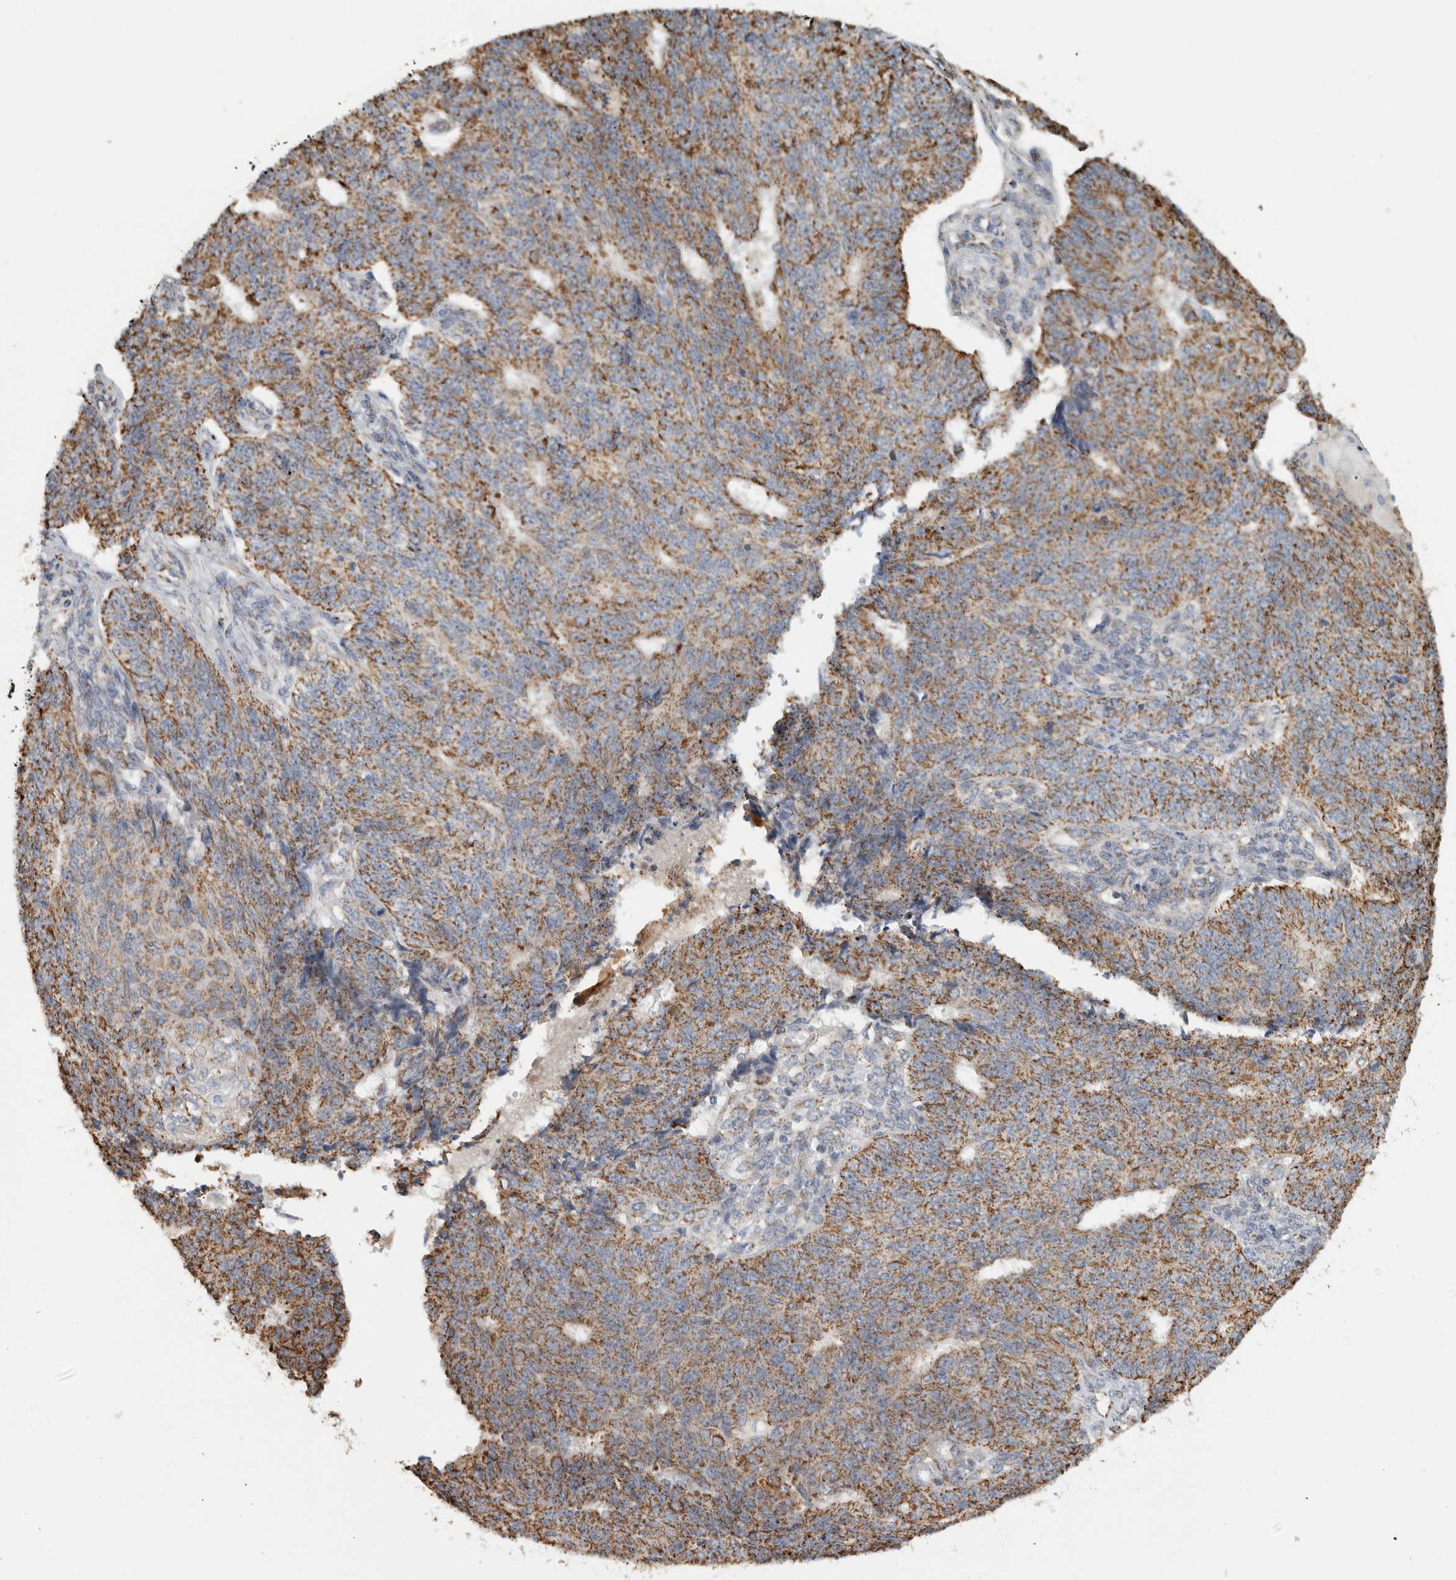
{"staining": {"intensity": "moderate", "quantity": ">75%", "location": "cytoplasmic/membranous"}, "tissue": "endometrial cancer", "cell_type": "Tumor cells", "image_type": "cancer", "snomed": [{"axis": "morphology", "description": "Adenocarcinoma, NOS"}, {"axis": "topography", "description": "Endometrium"}], "caption": "A photomicrograph of endometrial cancer (adenocarcinoma) stained for a protein reveals moderate cytoplasmic/membranous brown staining in tumor cells.", "gene": "ST8SIA1", "patient": {"sex": "female", "age": 32}}